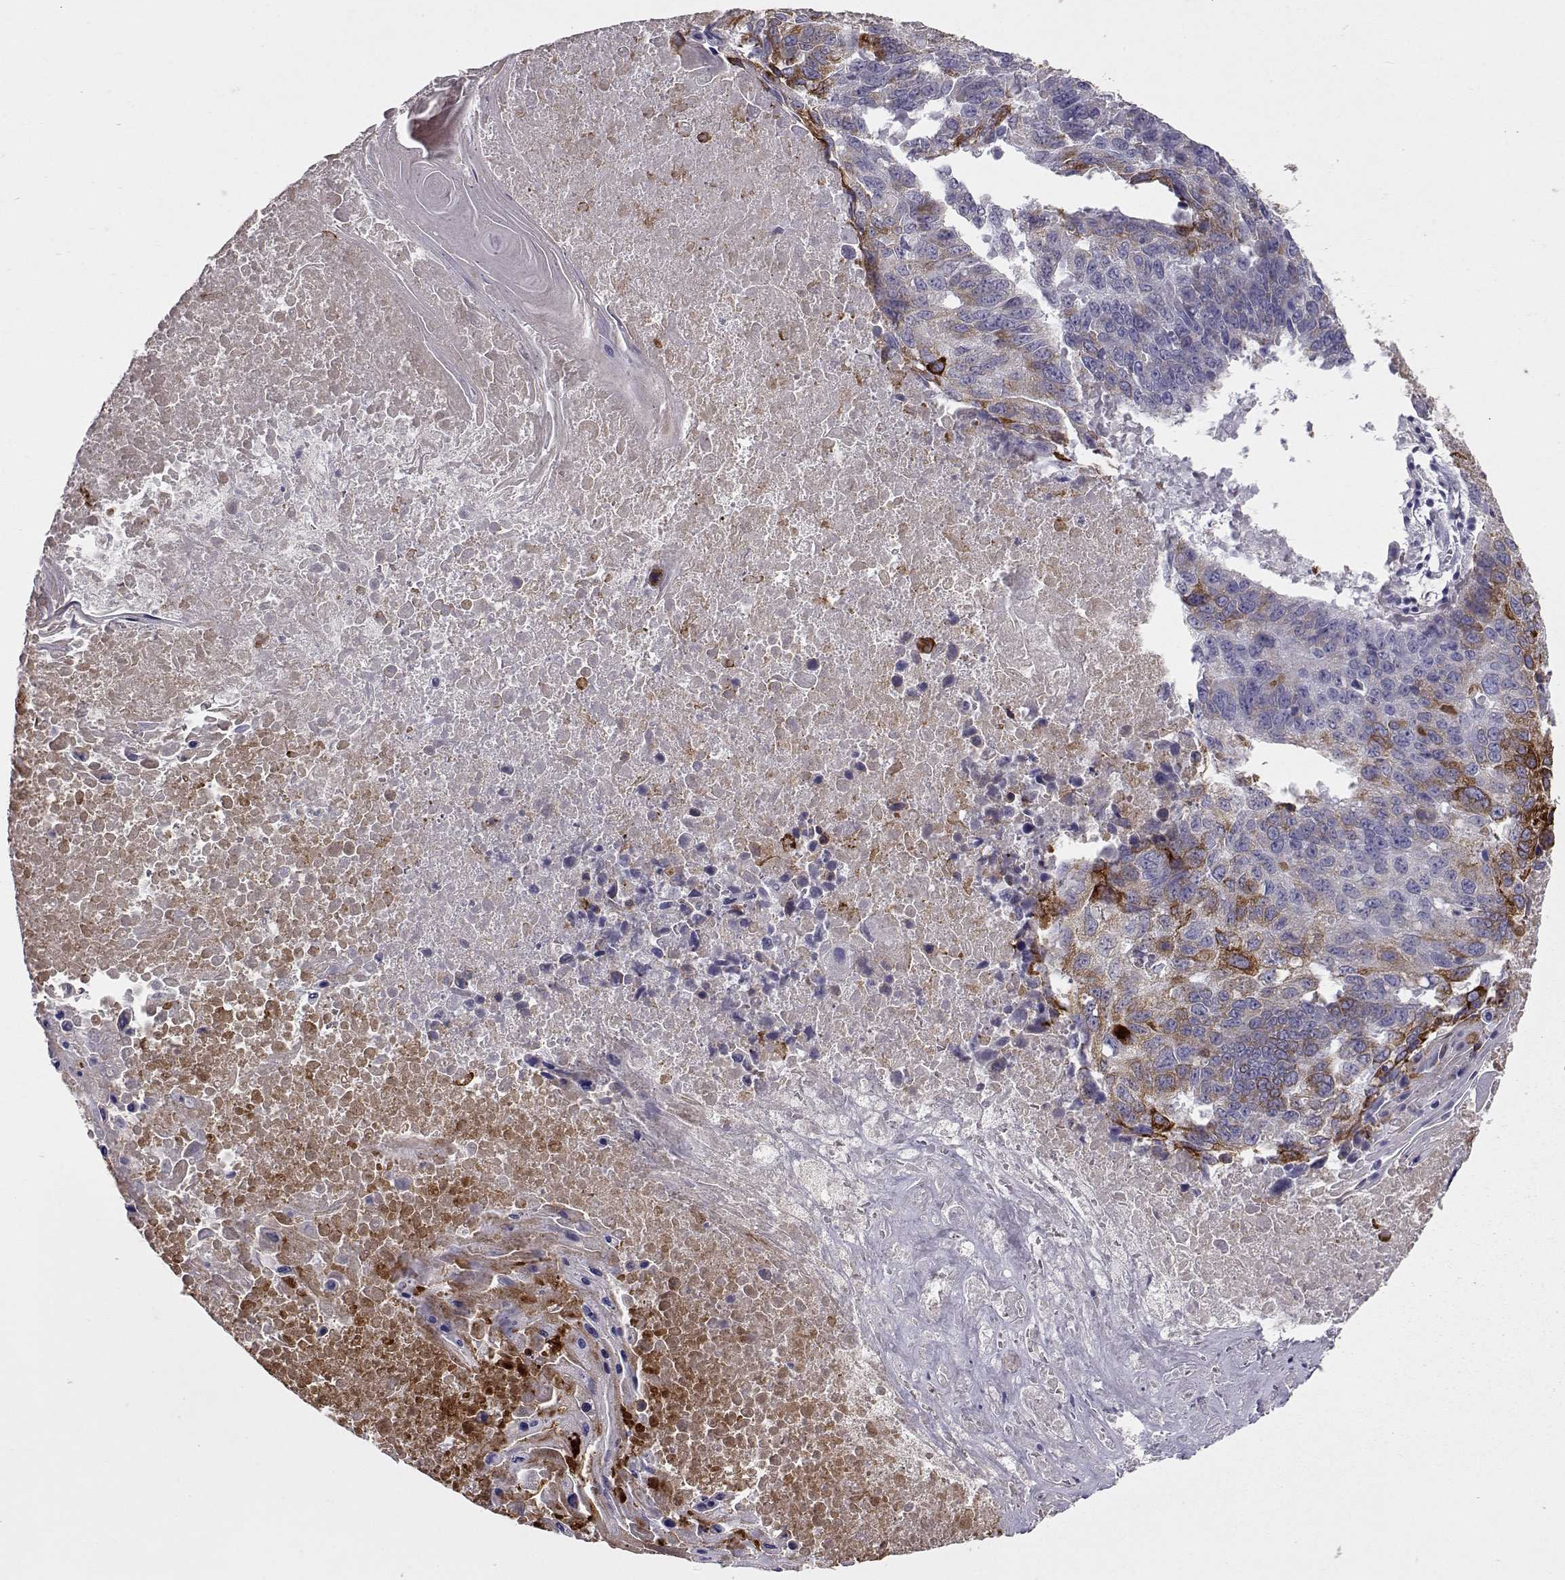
{"staining": {"intensity": "strong", "quantity": "<25%", "location": "cytoplasmic/membranous"}, "tissue": "lung cancer", "cell_type": "Tumor cells", "image_type": "cancer", "snomed": [{"axis": "morphology", "description": "Squamous cell carcinoma, NOS"}, {"axis": "topography", "description": "Lung"}], "caption": "Immunohistochemical staining of squamous cell carcinoma (lung) shows strong cytoplasmic/membranous protein staining in approximately <25% of tumor cells. (DAB IHC, brown staining for protein, blue staining for nuclei).", "gene": "LAMB3", "patient": {"sex": "male", "age": 73}}